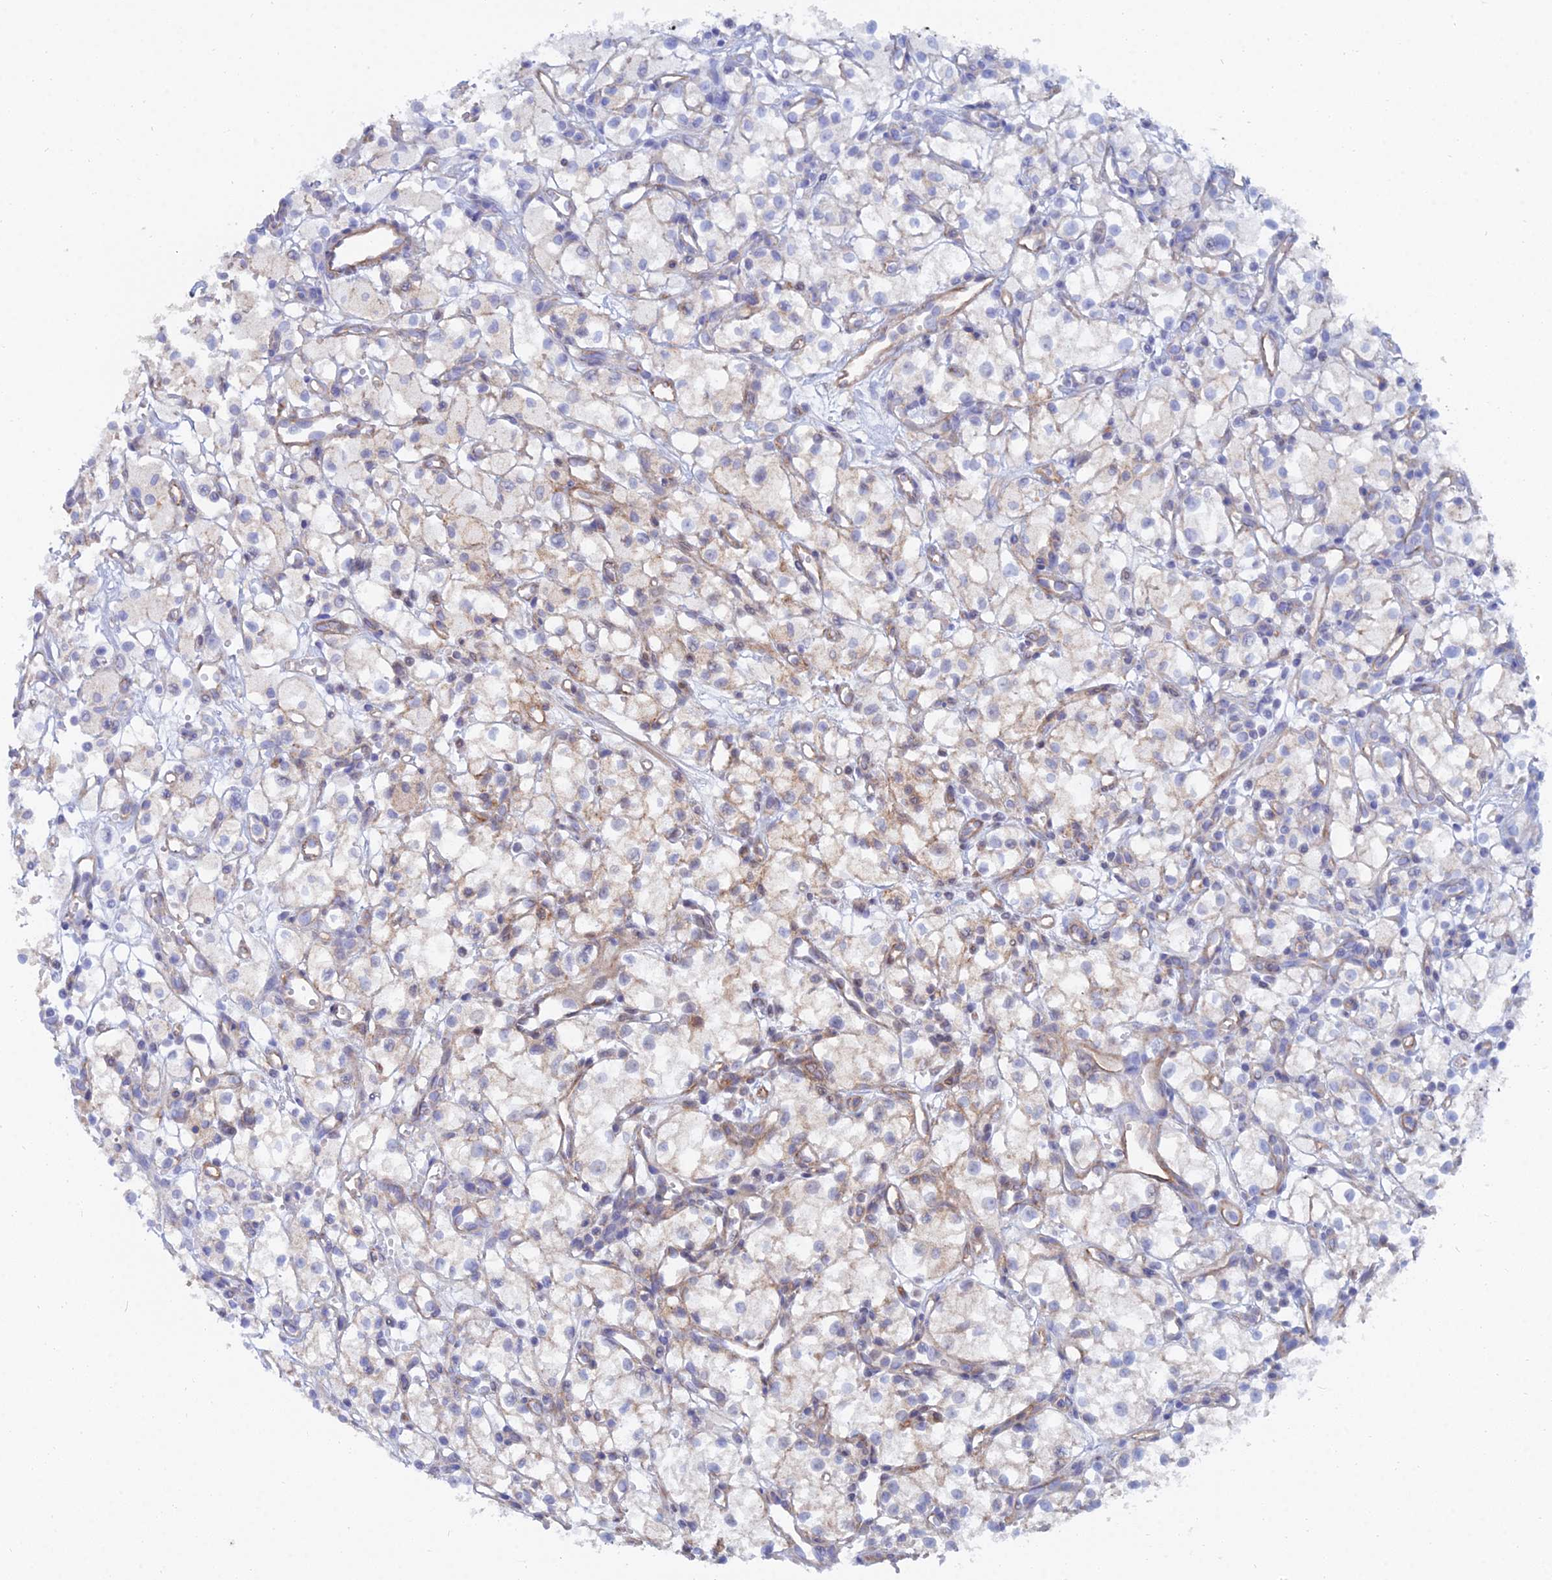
{"staining": {"intensity": "negative", "quantity": "none", "location": "none"}, "tissue": "renal cancer", "cell_type": "Tumor cells", "image_type": "cancer", "snomed": [{"axis": "morphology", "description": "Adenocarcinoma, NOS"}, {"axis": "topography", "description": "Kidney"}], "caption": "Tumor cells show no significant positivity in adenocarcinoma (renal).", "gene": "TRIM43B", "patient": {"sex": "male", "age": 59}}